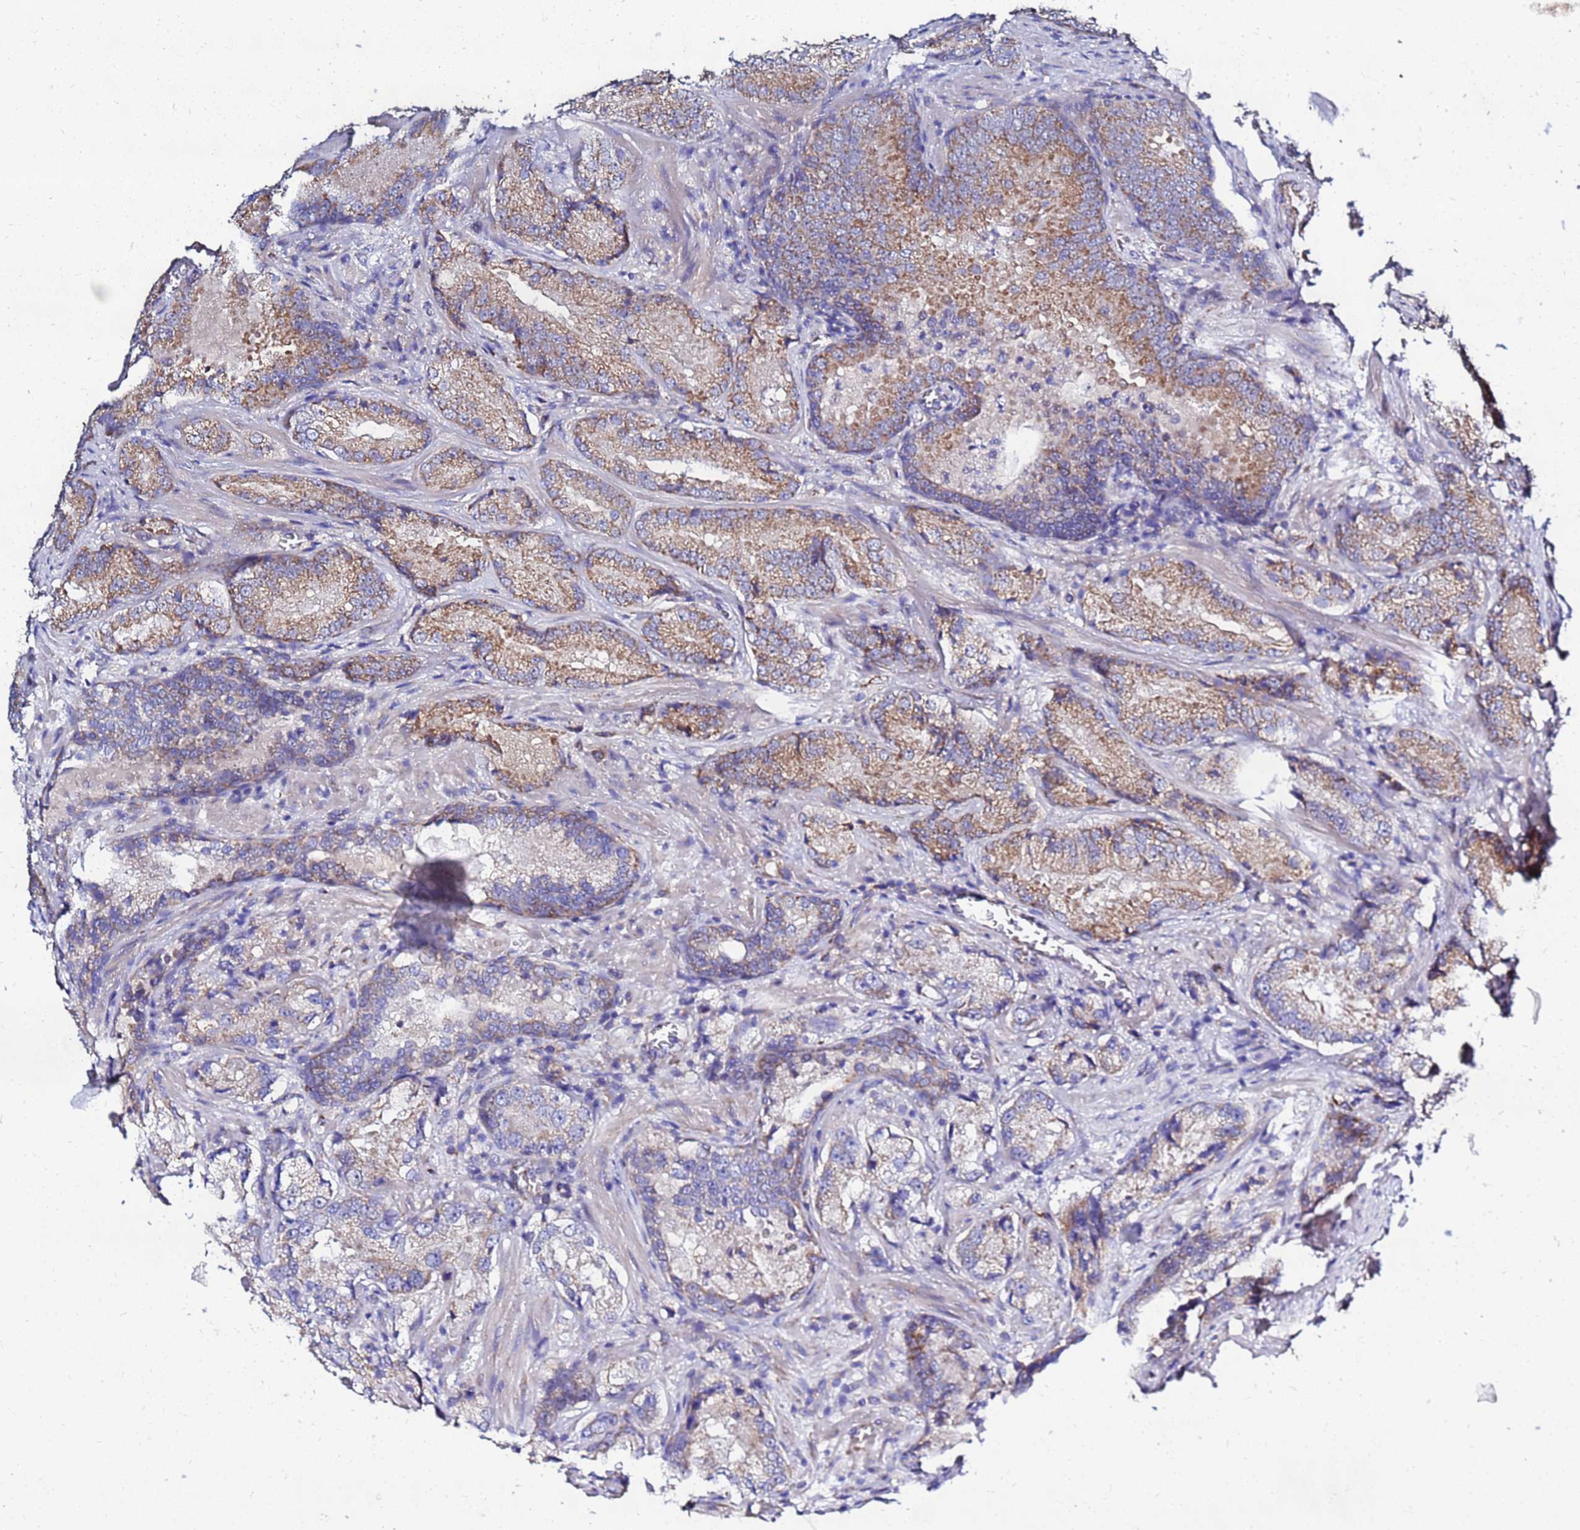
{"staining": {"intensity": "moderate", "quantity": "25%-75%", "location": "cytoplasmic/membranous"}, "tissue": "prostate cancer", "cell_type": "Tumor cells", "image_type": "cancer", "snomed": [{"axis": "morphology", "description": "Adenocarcinoma, Low grade"}, {"axis": "topography", "description": "Prostate"}], "caption": "Immunohistochemical staining of human low-grade adenocarcinoma (prostate) reveals medium levels of moderate cytoplasmic/membranous staining in approximately 25%-75% of tumor cells.", "gene": "FAHD2A", "patient": {"sex": "male", "age": 74}}